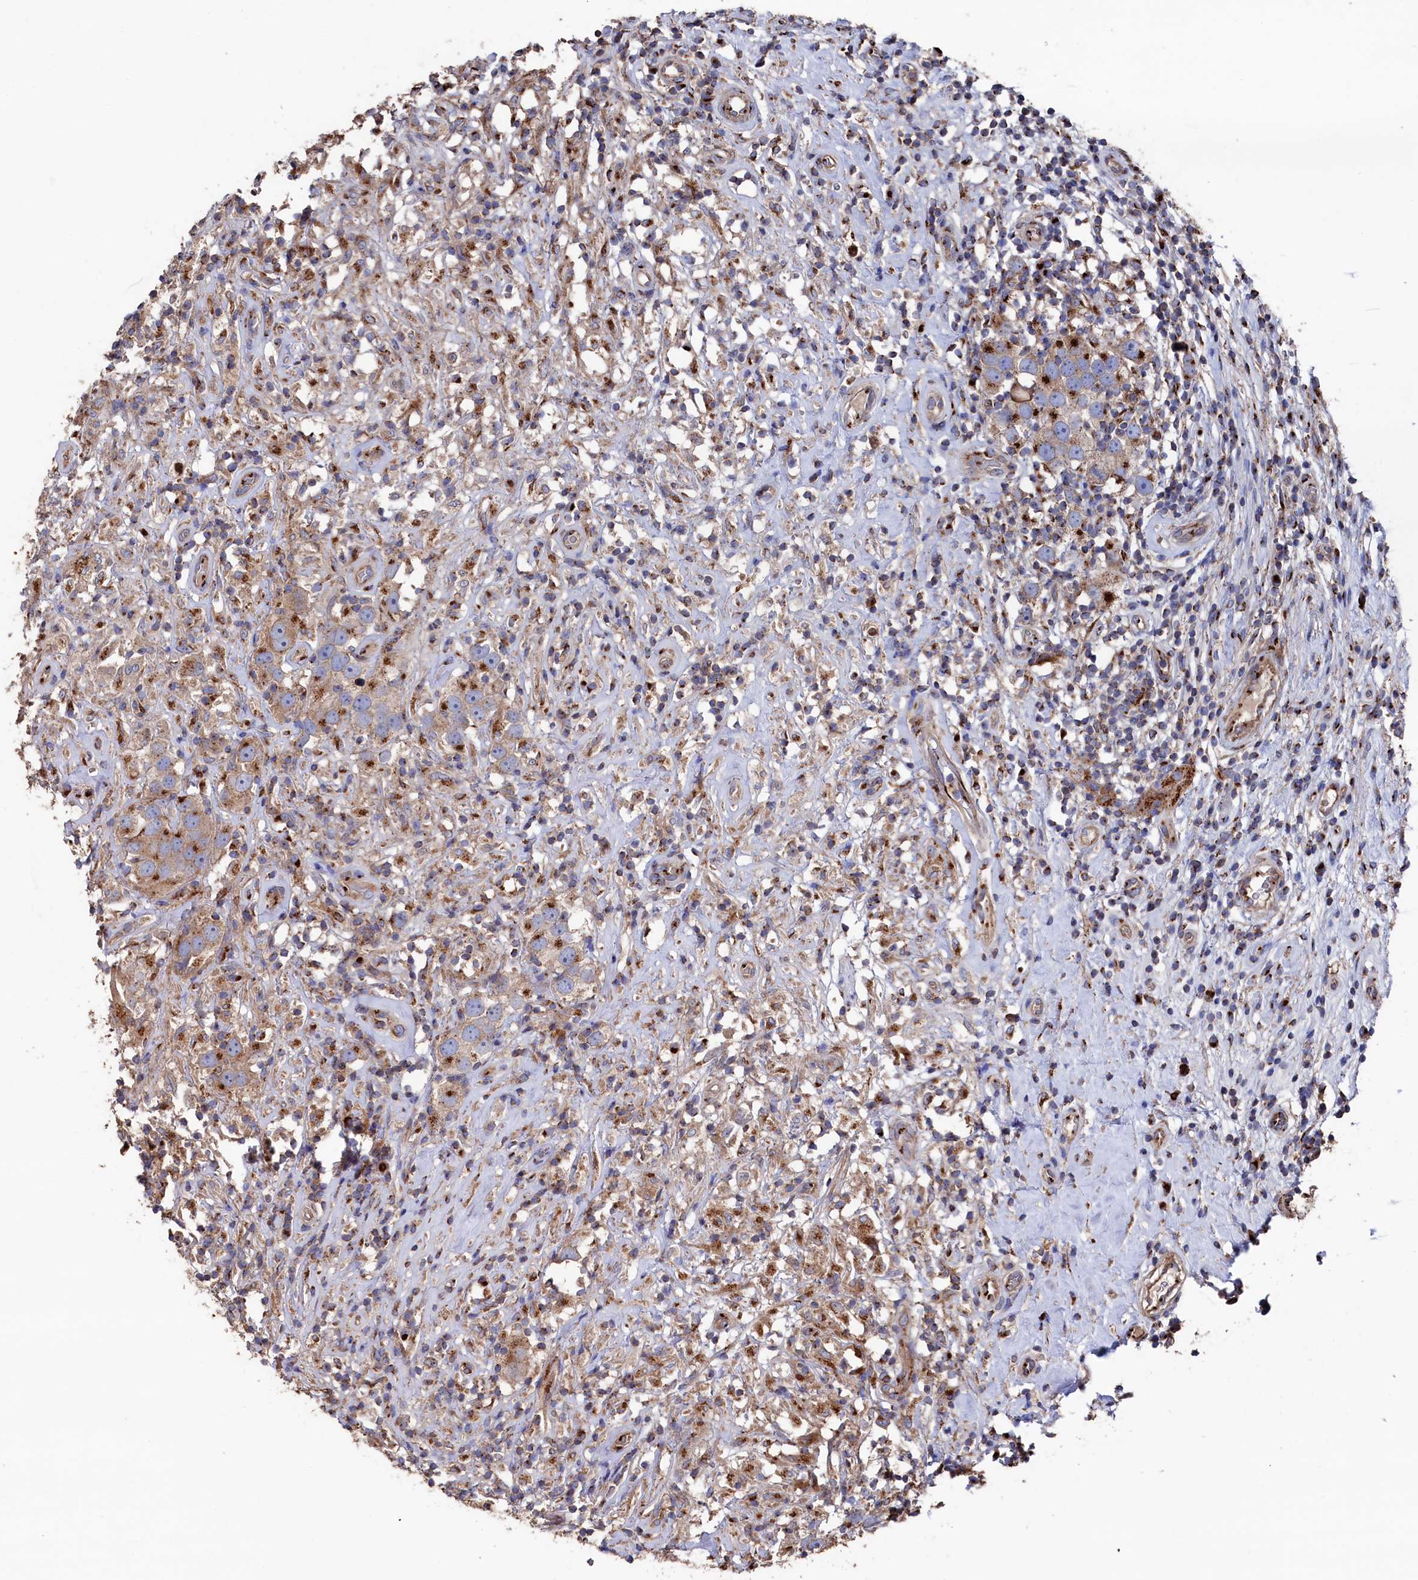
{"staining": {"intensity": "moderate", "quantity": ">75%", "location": "cytoplasmic/membranous"}, "tissue": "testis cancer", "cell_type": "Tumor cells", "image_type": "cancer", "snomed": [{"axis": "morphology", "description": "Seminoma, NOS"}, {"axis": "topography", "description": "Testis"}], "caption": "The histopathology image reveals a brown stain indicating the presence of a protein in the cytoplasmic/membranous of tumor cells in testis seminoma.", "gene": "PRRC1", "patient": {"sex": "male", "age": 49}}